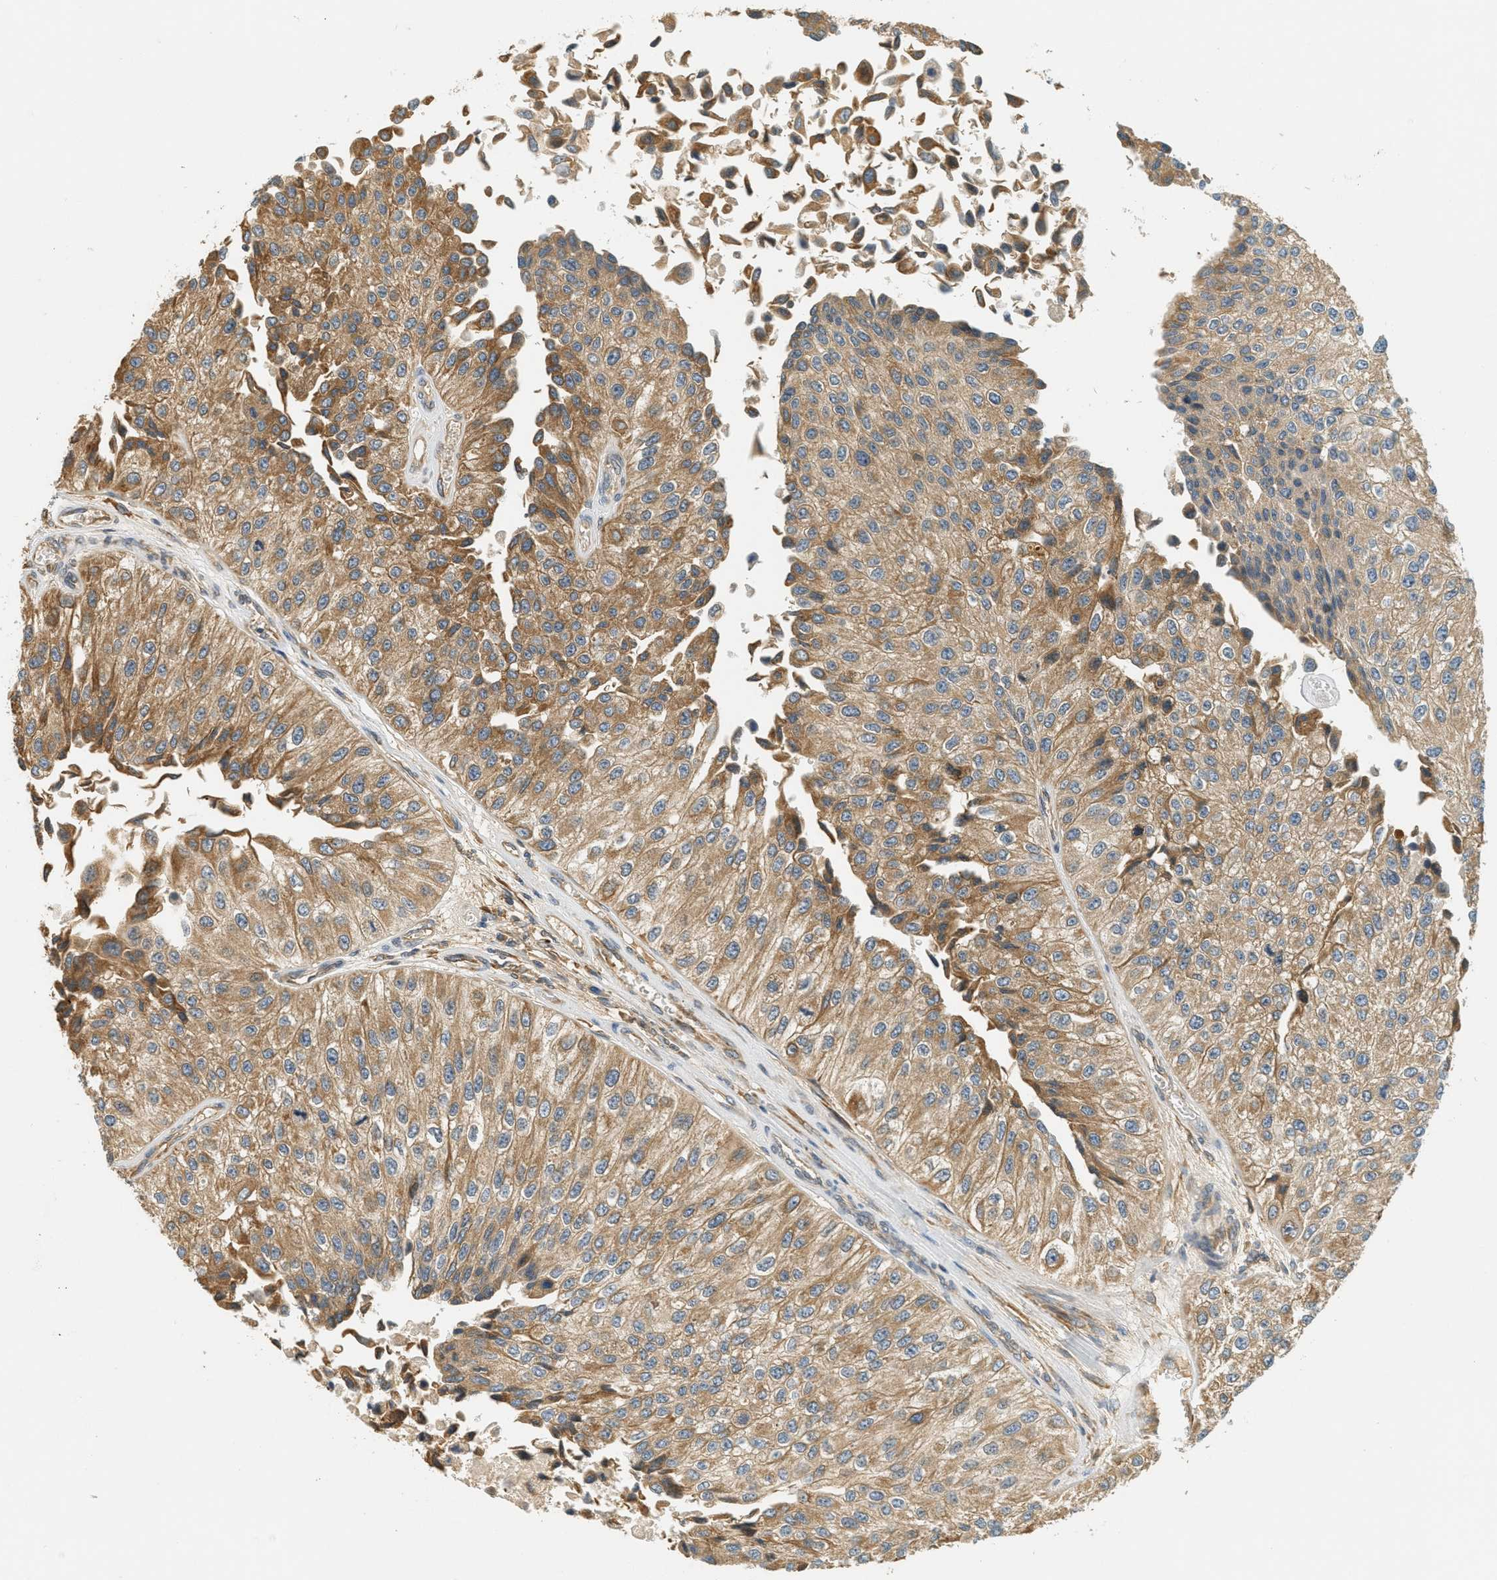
{"staining": {"intensity": "moderate", "quantity": ">75%", "location": "cytoplasmic/membranous"}, "tissue": "urothelial cancer", "cell_type": "Tumor cells", "image_type": "cancer", "snomed": [{"axis": "morphology", "description": "Urothelial carcinoma, High grade"}, {"axis": "topography", "description": "Kidney"}, {"axis": "topography", "description": "Urinary bladder"}], "caption": "A brown stain shows moderate cytoplasmic/membranous staining of a protein in urothelial carcinoma (high-grade) tumor cells.", "gene": "PDK1", "patient": {"sex": "male", "age": 77}}